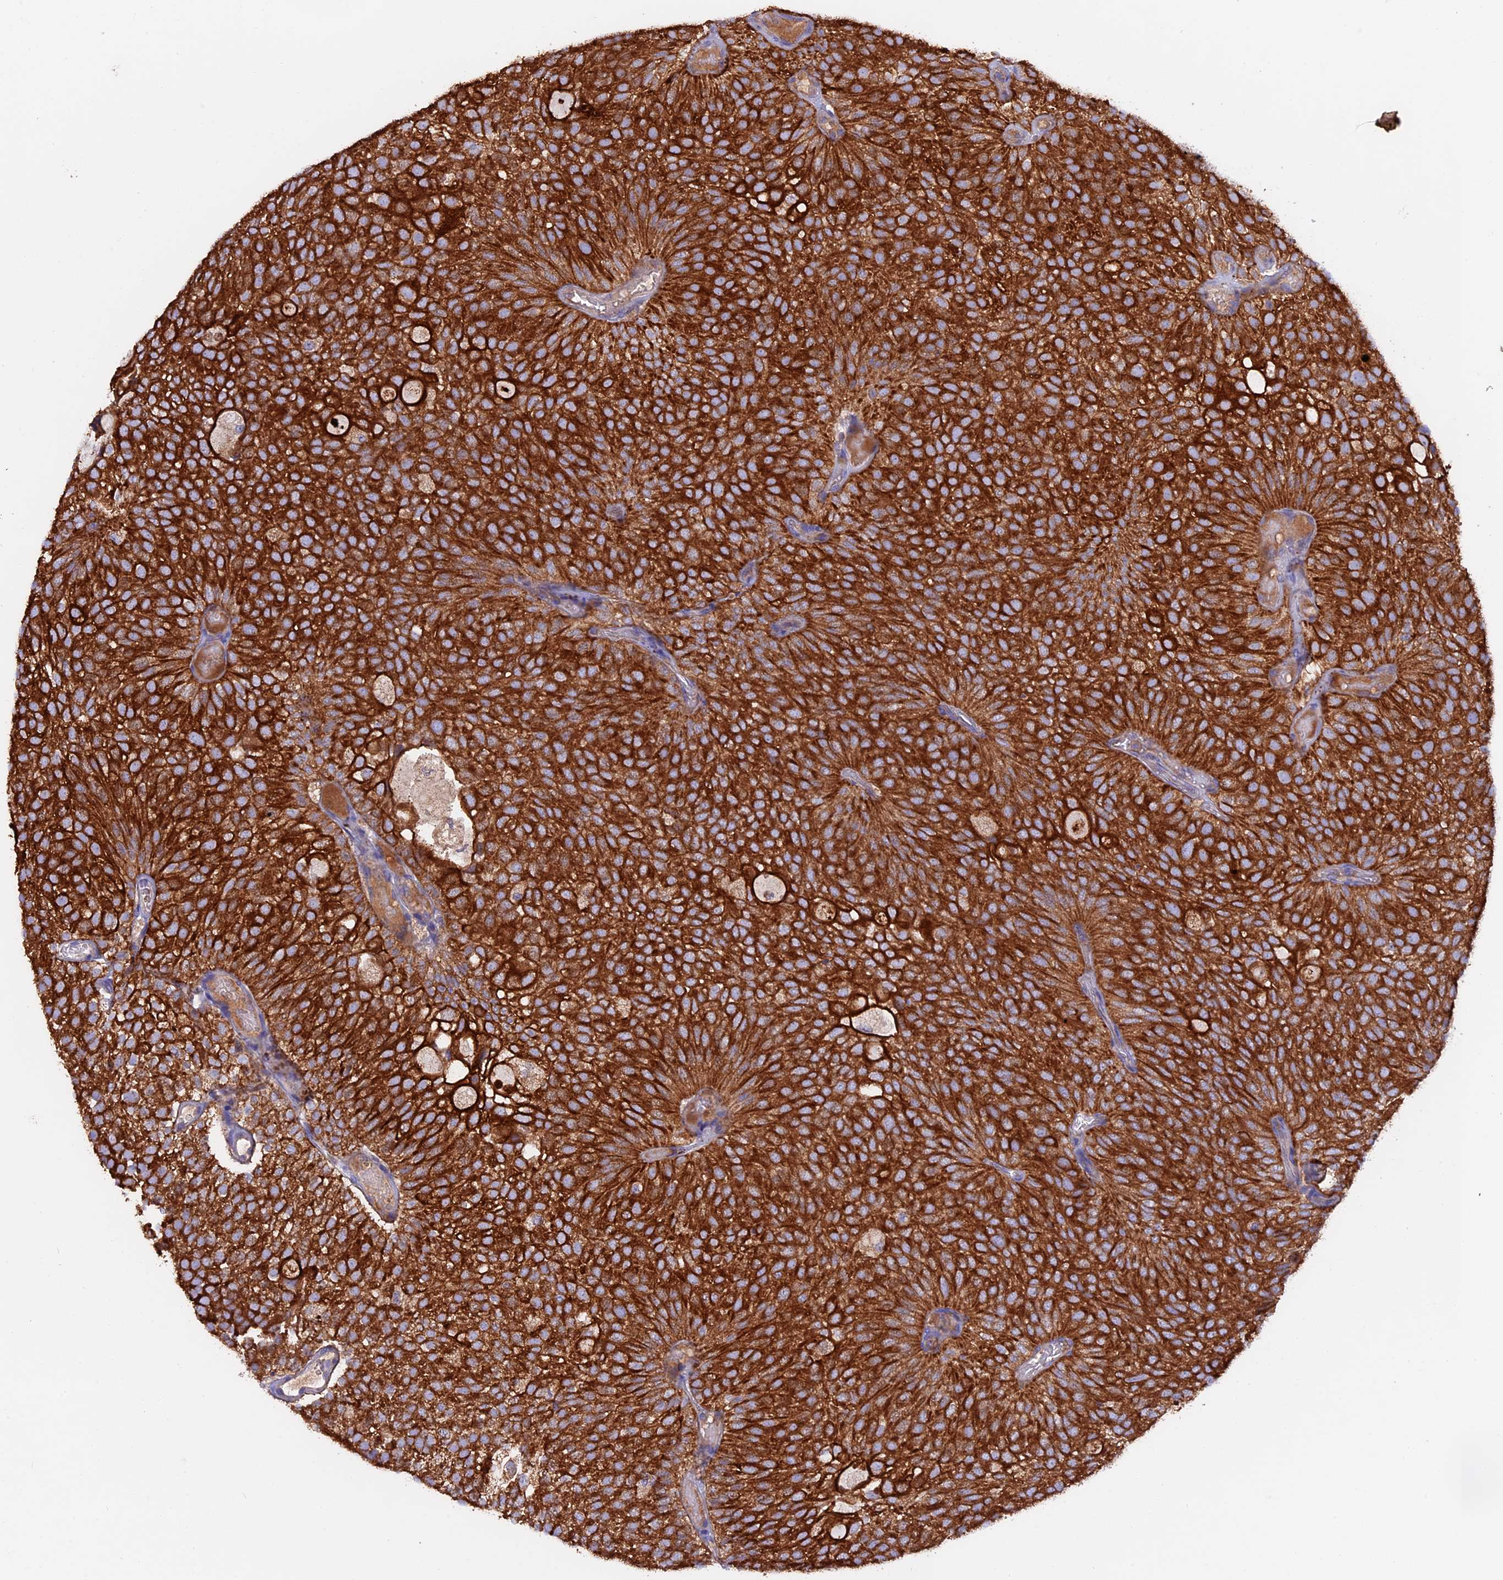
{"staining": {"intensity": "strong", "quantity": ">75%", "location": "cytoplasmic/membranous"}, "tissue": "urothelial cancer", "cell_type": "Tumor cells", "image_type": "cancer", "snomed": [{"axis": "morphology", "description": "Urothelial carcinoma, Low grade"}, {"axis": "topography", "description": "Urinary bladder"}], "caption": "Immunohistochemistry (IHC) of human urothelial cancer demonstrates high levels of strong cytoplasmic/membranous positivity in approximately >75% of tumor cells.", "gene": "PTPN9", "patient": {"sex": "male", "age": 78}}